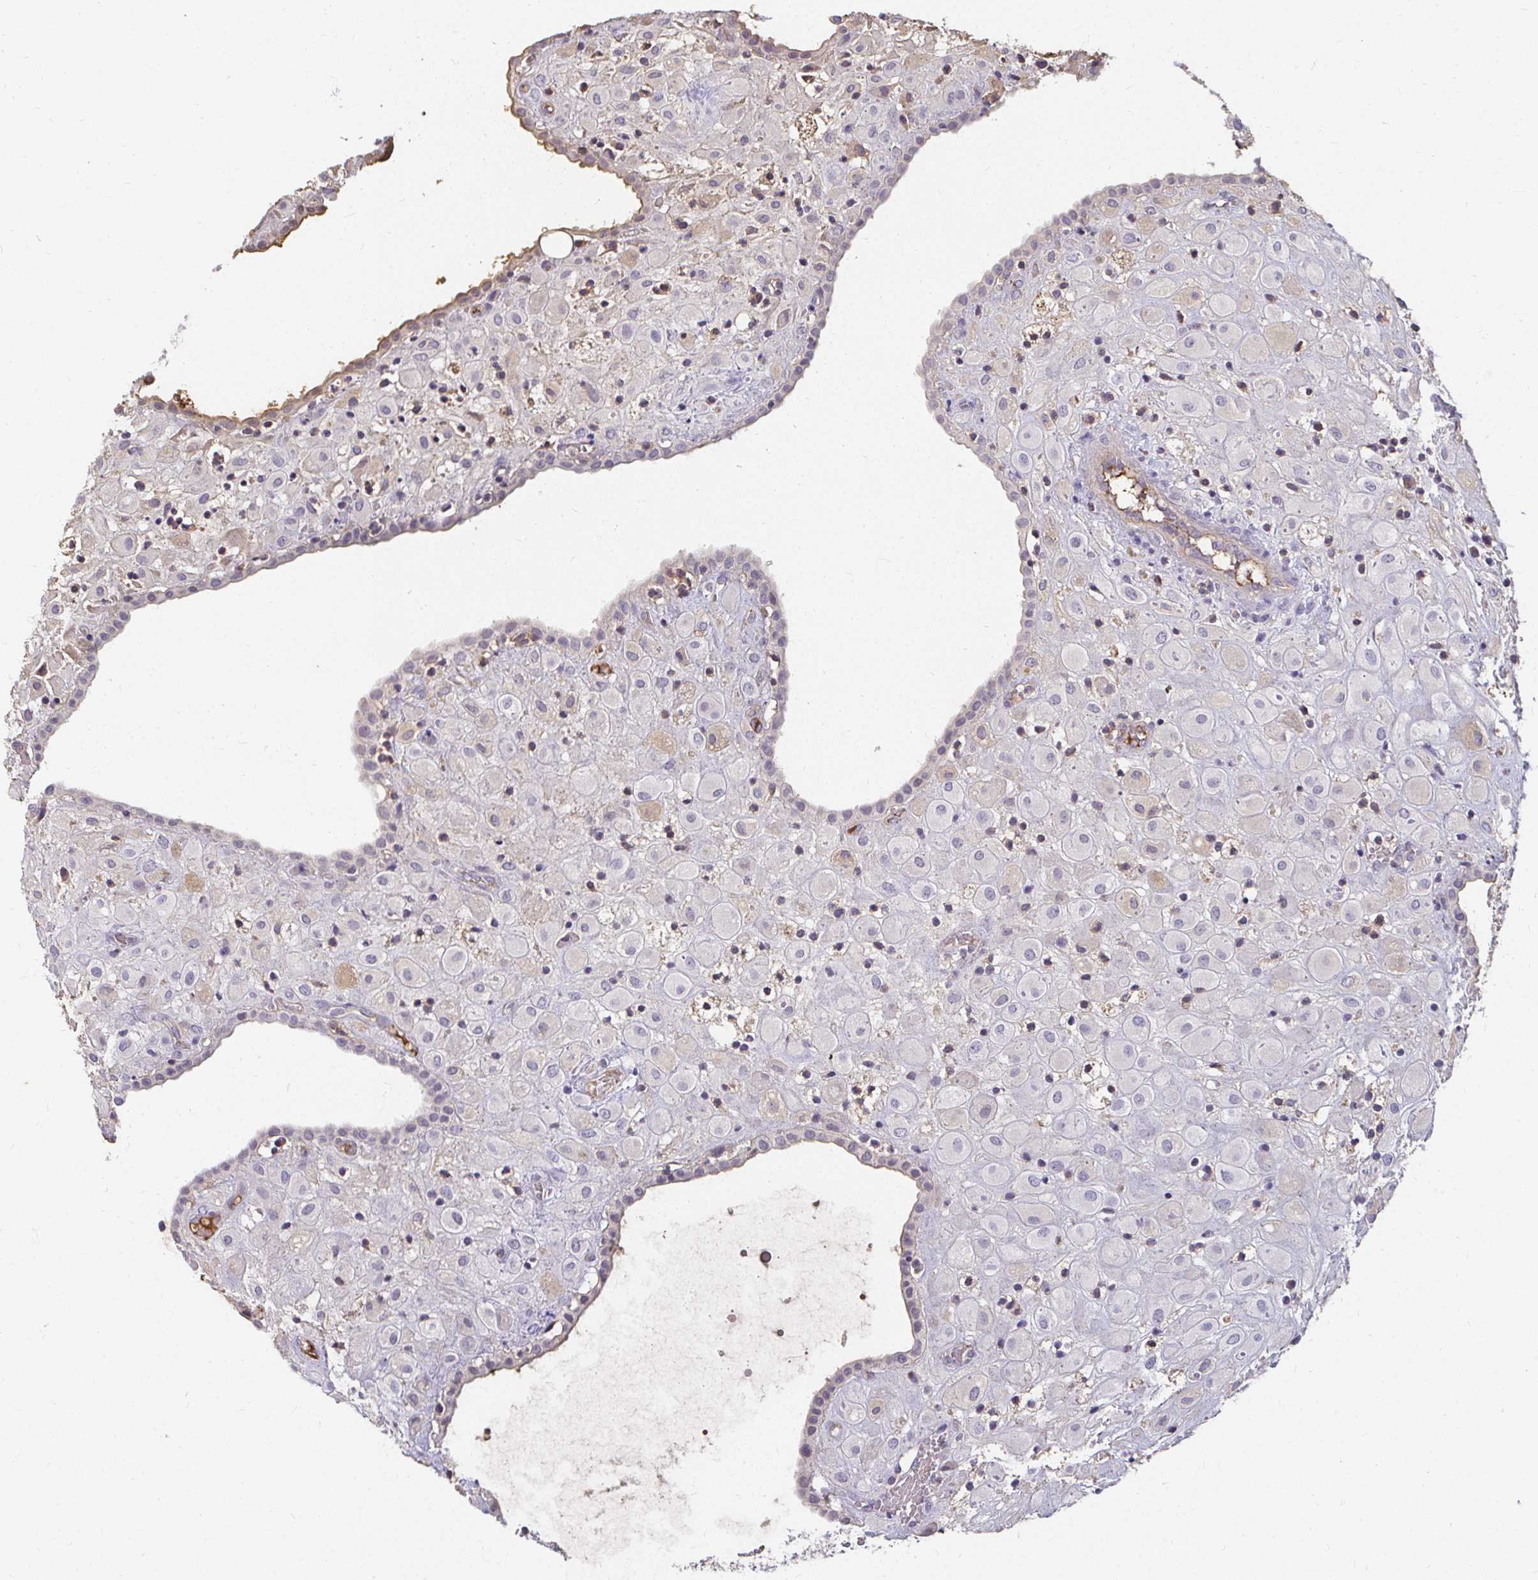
{"staining": {"intensity": "negative", "quantity": "none", "location": "none"}, "tissue": "placenta", "cell_type": "Decidual cells", "image_type": "normal", "snomed": [{"axis": "morphology", "description": "Normal tissue, NOS"}, {"axis": "topography", "description": "Placenta"}], "caption": "A histopathology image of human placenta is negative for staining in decidual cells. (Stains: DAB (3,3'-diaminobenzidine) immunohistochemistry with hematoxylin counter stain, Microscopy: brightfield microscopy at high magnification).", "gene": "LOXL4", "patient": {"sex": "female", "age": 24}}